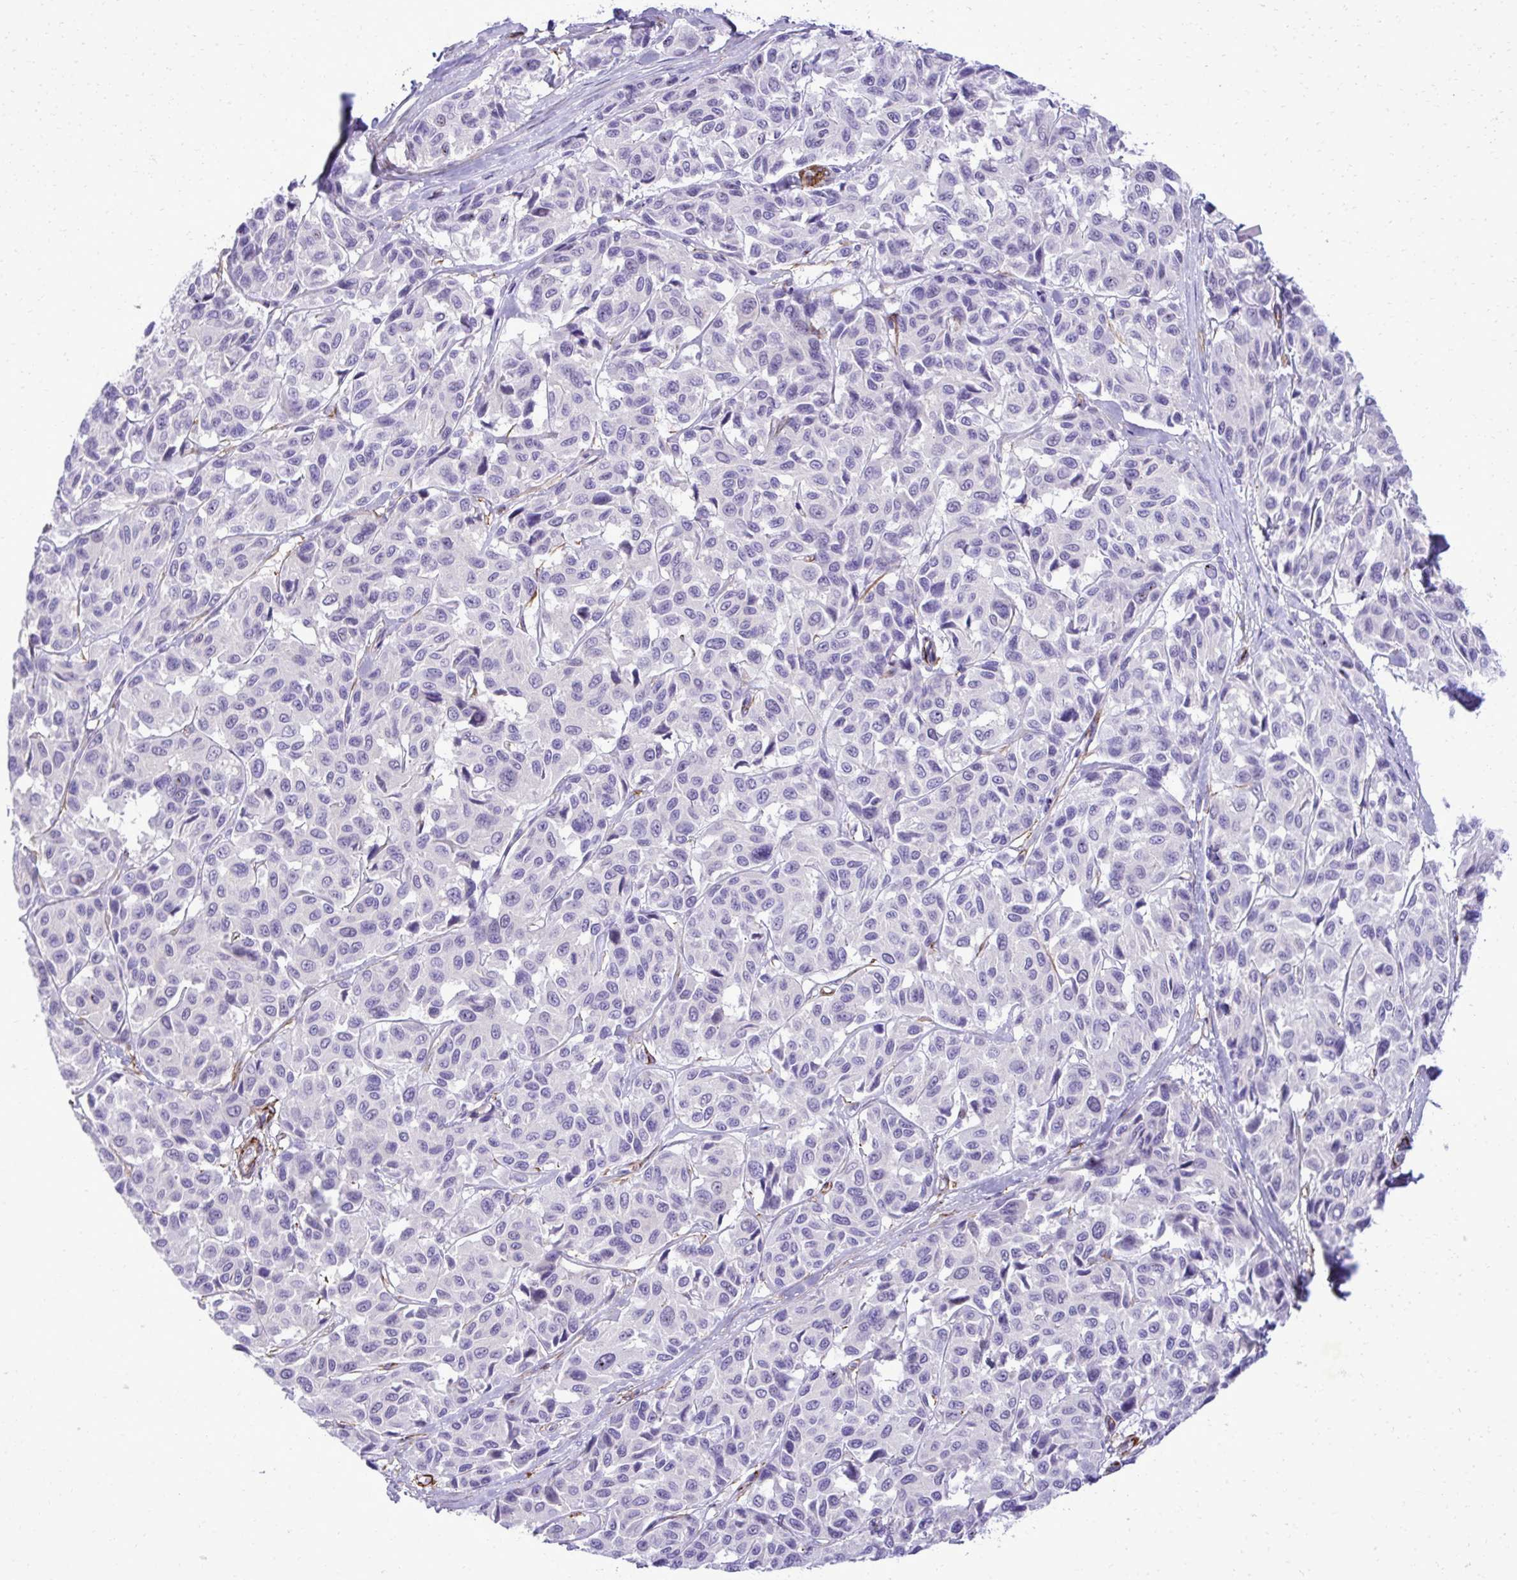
{"staining": {"intensity": "negative", "quantity": "none", "location": "none"}, "tissue": "melanoma", "cell_type": "Tumor cells", "image_type": "cancer", "snomed": [{"axis": "morphology", "description": "Malignant melanoma, NOS"}, {"axis": "topography", "description": "Skin"}], "caption": "Protein analysis of malignant melanoma exhibits no significant staining in tumor cells.", "gene": "PITPNM3", "patient": {"sex": "female", "age": 66}}